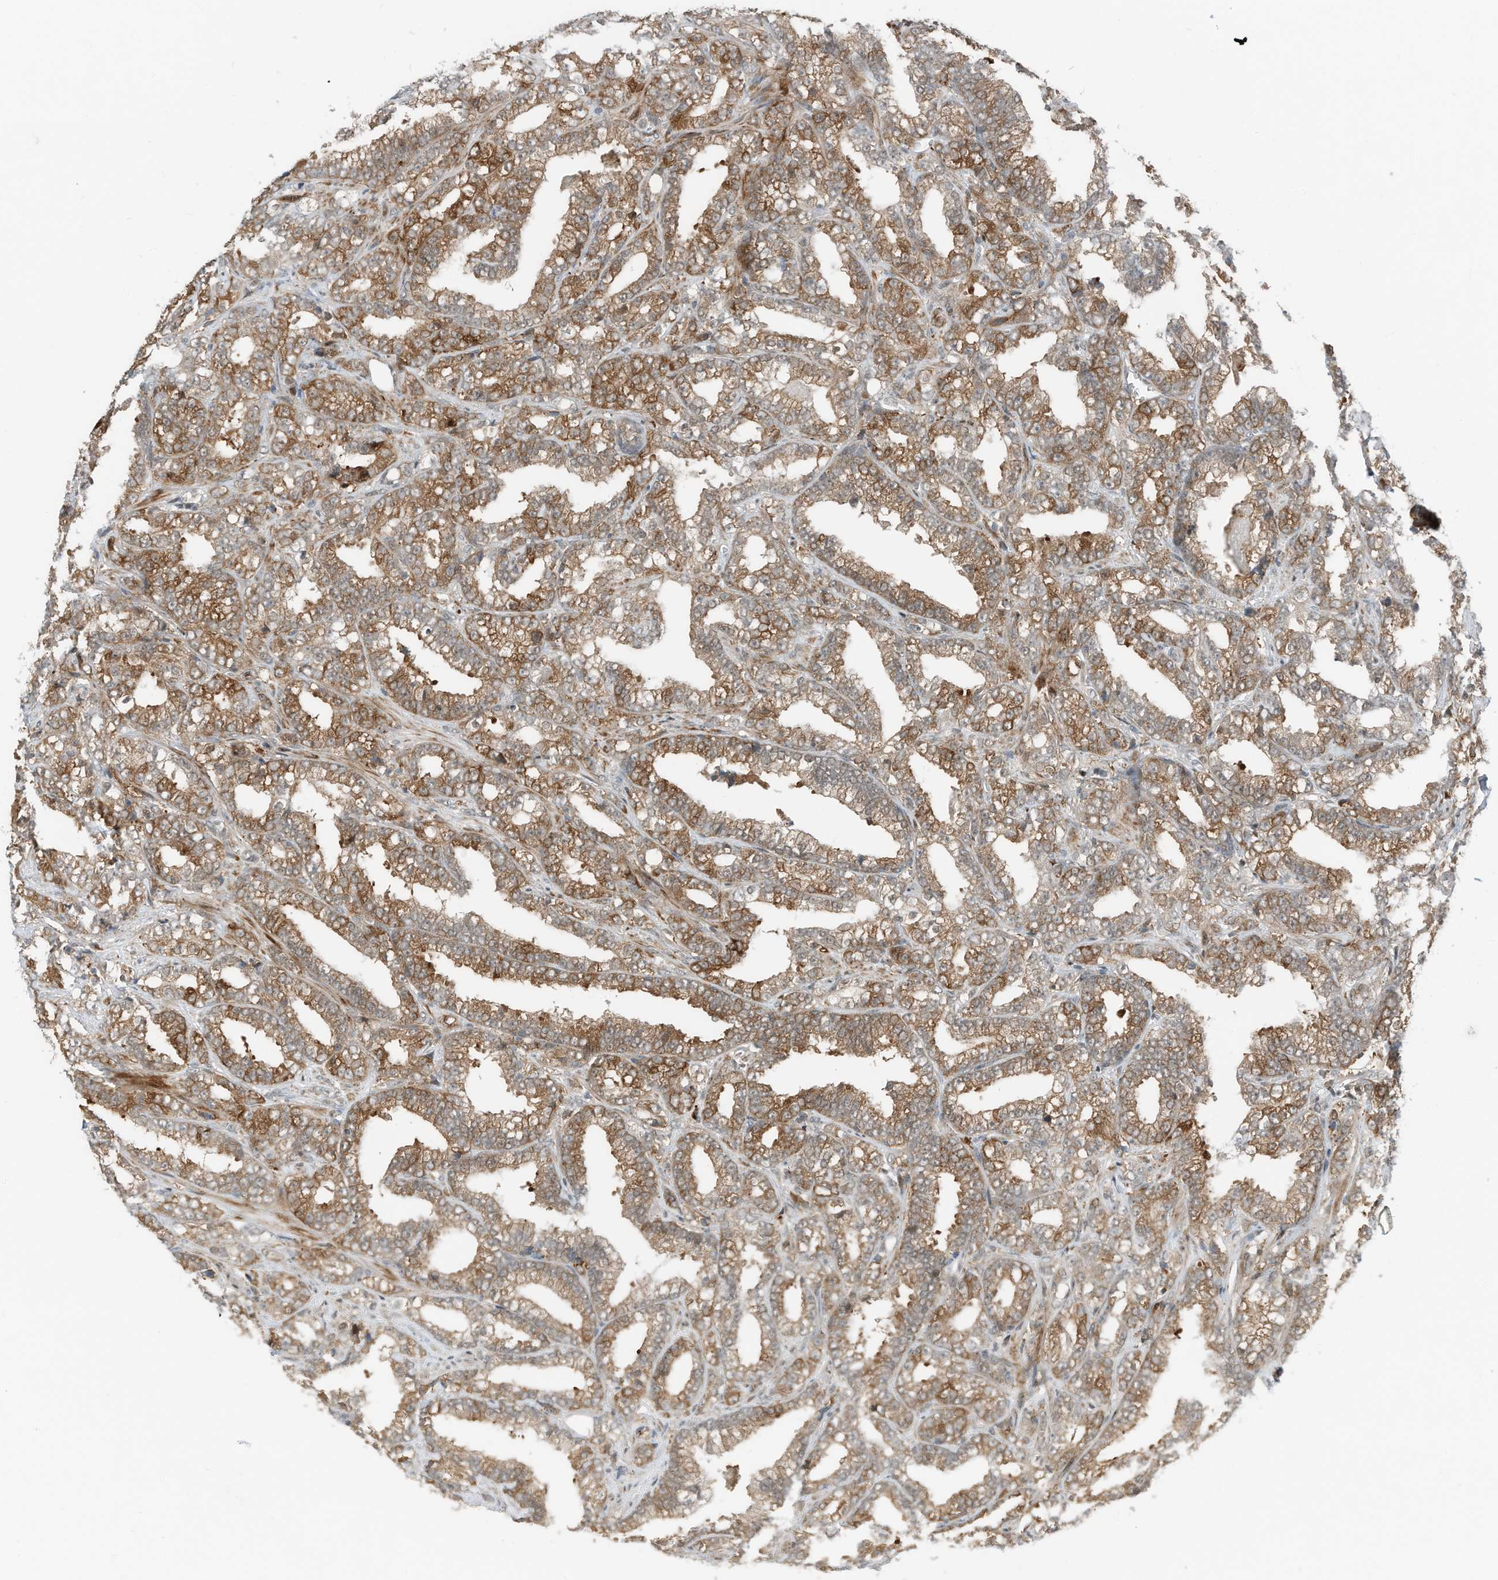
{"staining": {"intensity": "moderate", "quantity": ">75%", "location": "cytoplasmic/membranous"}, "tissue": "prostate cancer", "cell_type": "Tumor cells", "image_type": "cancer", "snomed": [{"axis": "morphology", "description": "Adenocarcinoma, High grade"}, {"axis": "topography", "description": "Prostate and seminal vesicle, NOS"}], "caption": "This histopathology image demonstrates IHC staining of human prostate cancer (high-grade adenocarcinoma), with medium moderate cytoplasmic/membranous expression in approximately >75% of tumor cells.", "gene": "RMND1", "patient": {"sex": "male", "age": 67}}